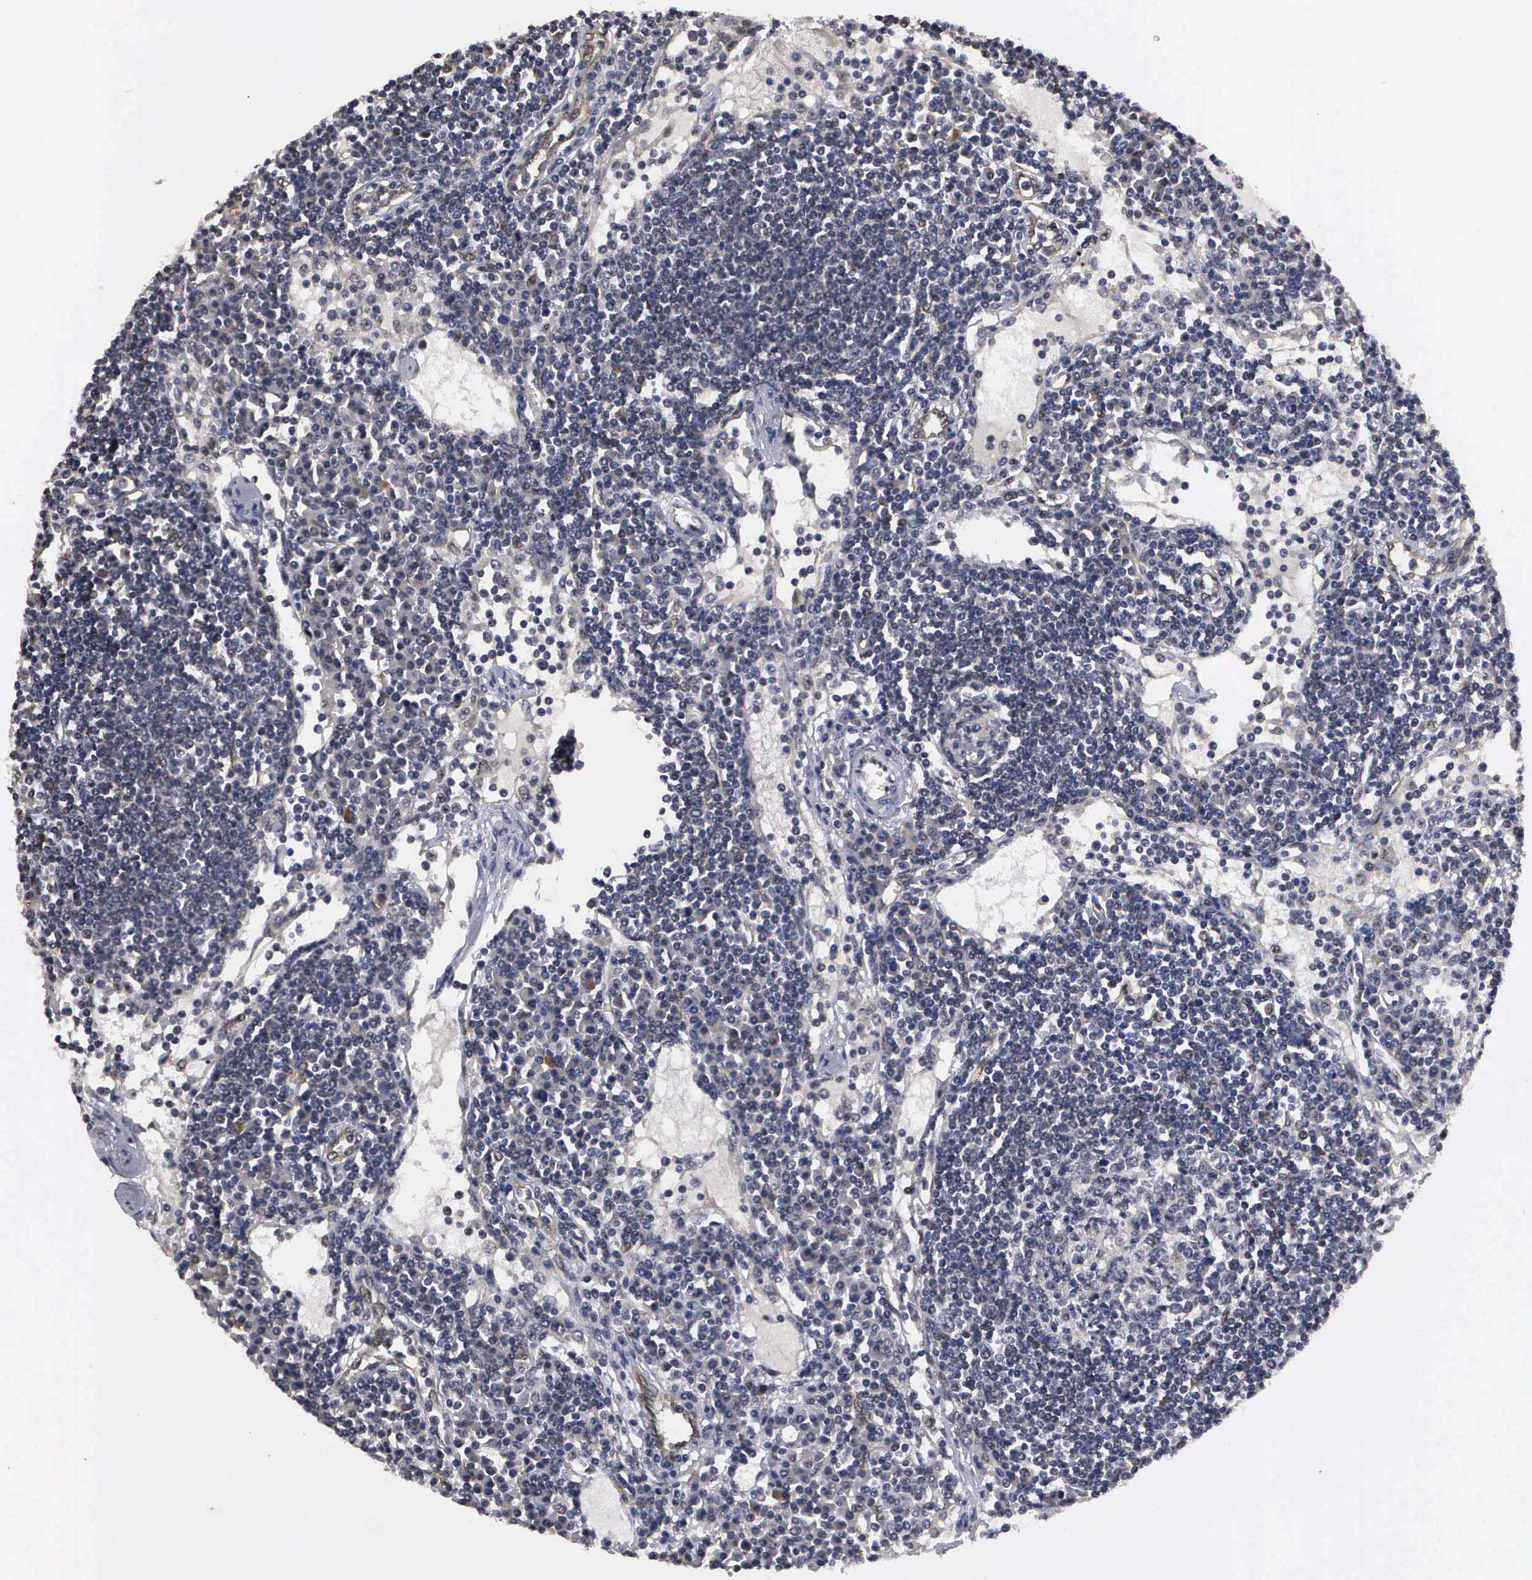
{"staining": {"intensity": "negative", "quantity": "none", "location": "none"}, "tissue": "lymph node", "cell_type": "Germinal center cells", "image_type": "normal", "snomed": [{"axis": "morphology", "description": "Normal tissue, NOS"}, {"axis": "topography", "description": "Lymph node"}], "caption": "An immunohistochemistry image of normal lymph node is shown. There is no staining in germinal center cells of lymph node. The staining is performed using DAB brown chromogen with nuclei counter-stained in using hematoxylin.", "gene": "ZBTB33", "patient": {"sex": "female", "age": 62}}